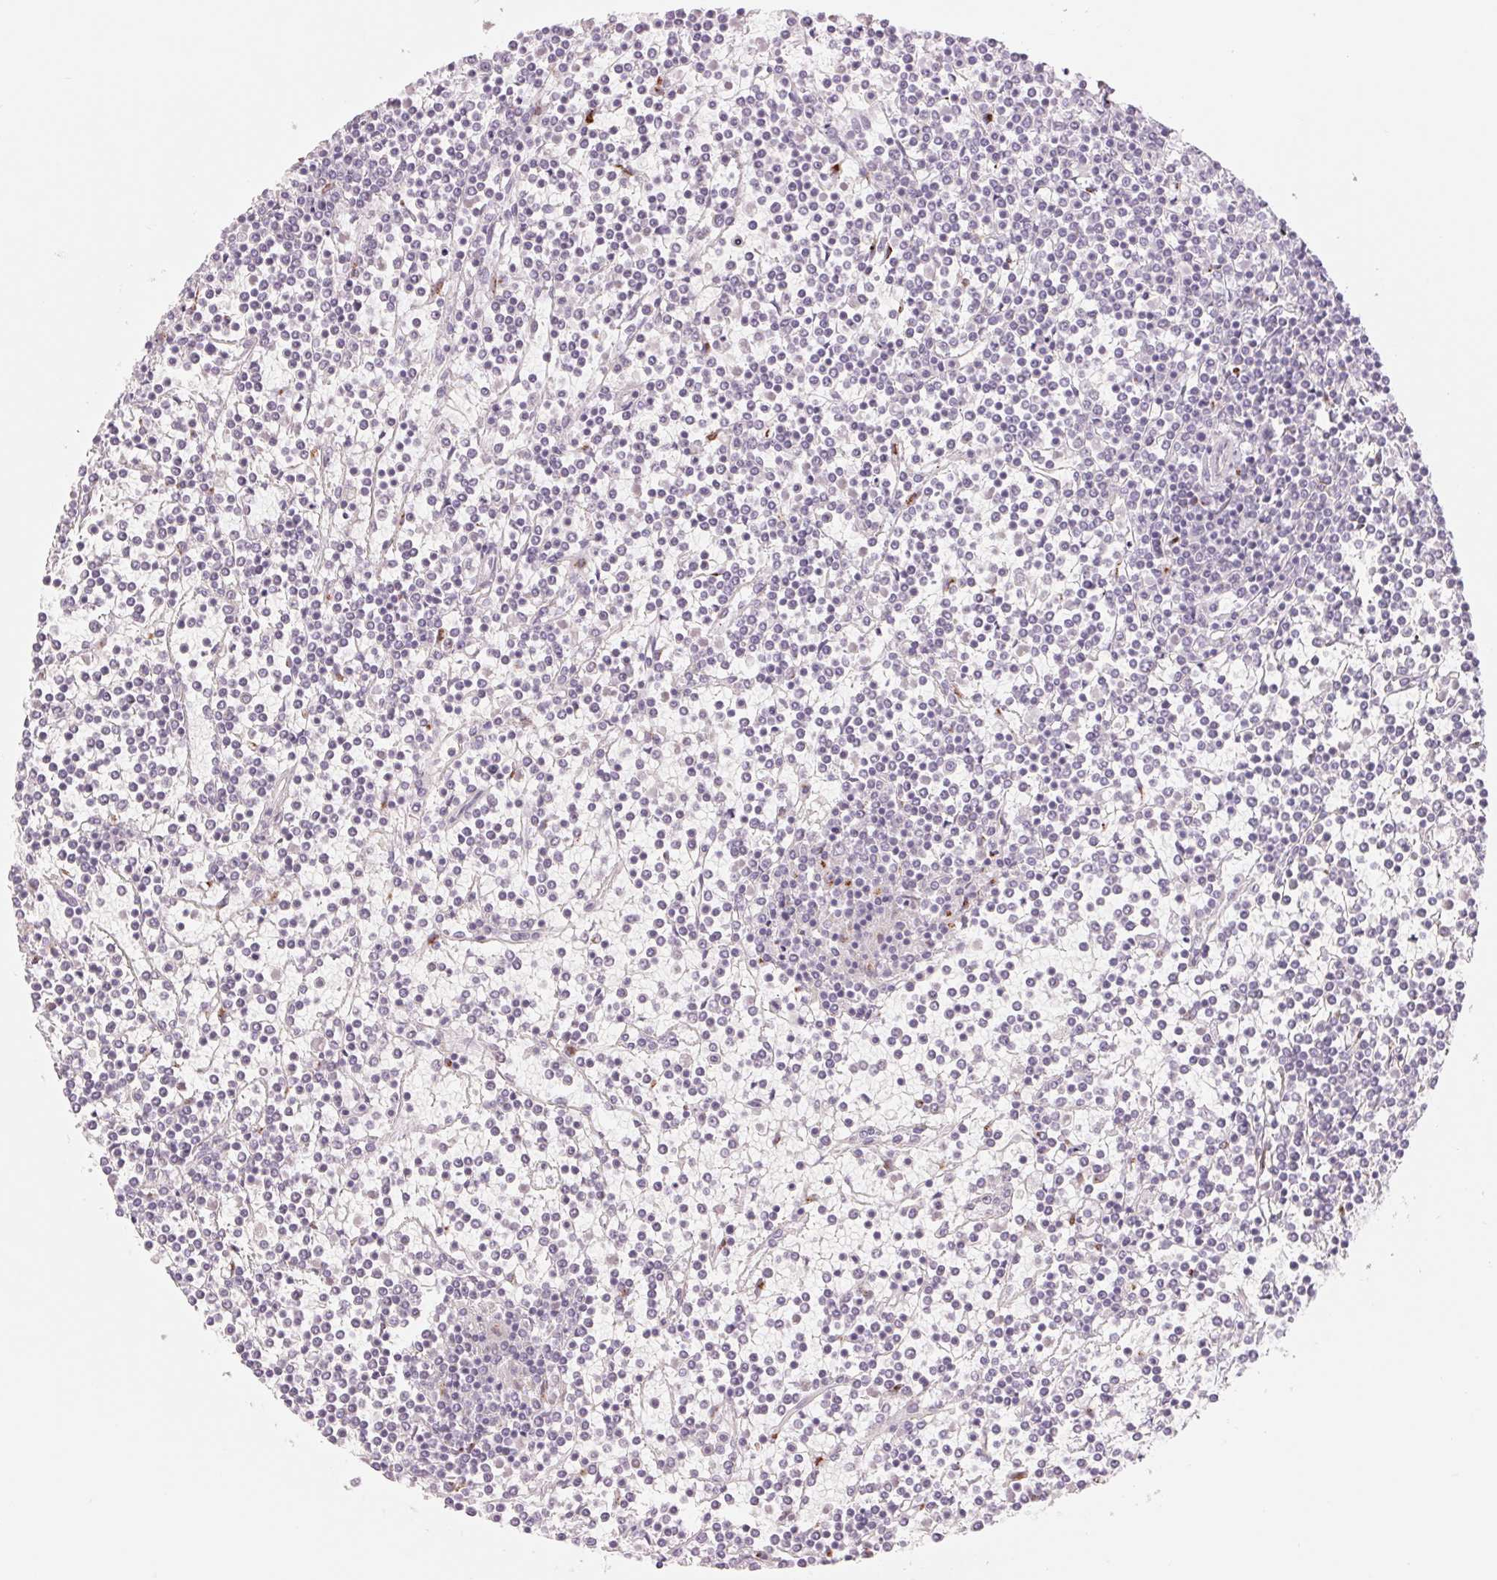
{"staining": {"intensity": "negative", "quantity": "none", "location": "none"}, "tissue": "lymphoma", "cell_type": "Tumor cells", "image_type": "cancer", "snomed": [{"axis": "morphology", "description": "Malignant lymphoma, non-Hodgkin's type, Low grade"}, {"axis": "topography", "description": "Spleen"}], "caption": "DAB (3,3'-diaminobenzidine) immunohistochemical staining of lymphoma exhibits no significant positivity in tumor cells.", "gene": "GALNT7", "patient": {"sex": "female", "age": 19}}